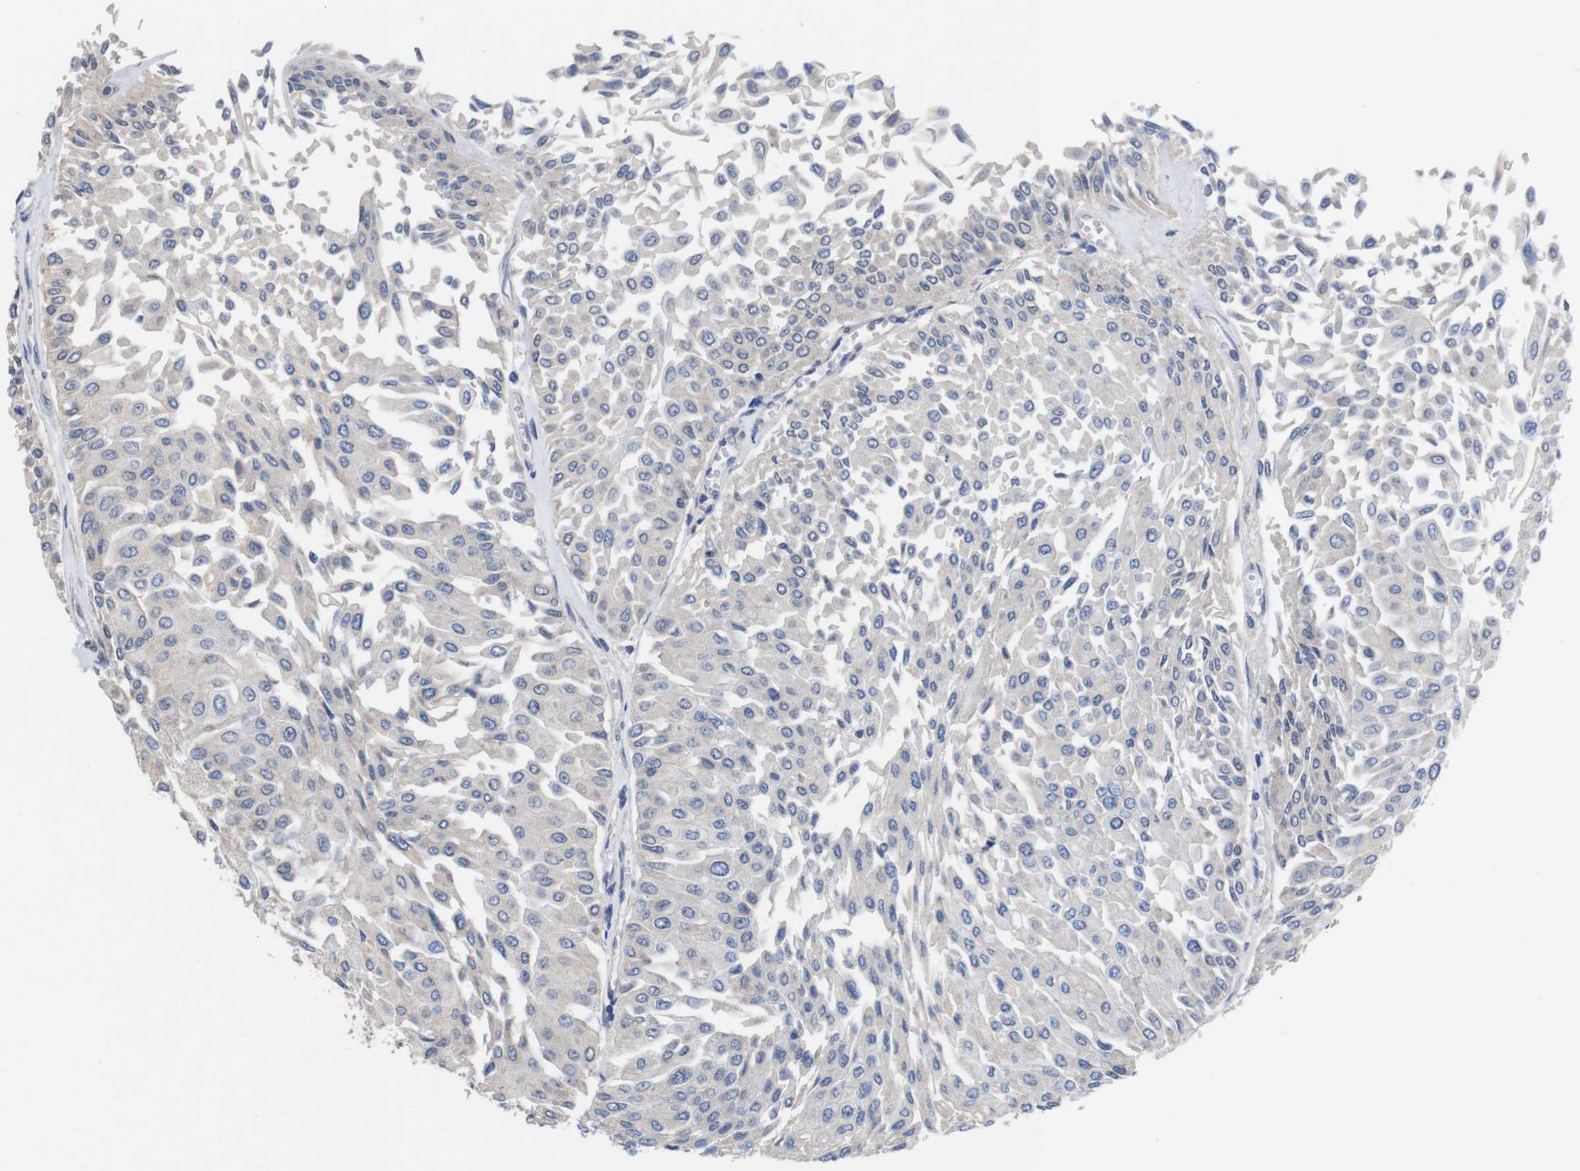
{"staining": {"intensity": "negative", "quantity": "none", "location": "none"}, "tissue": "urothelial cancer", "cell_type": "Tumor cells", "image_type": "cancer", "snomed": [{"axis": "morphology", "description": "Urothelial carcinoma, Low grade"}, {"axis": "topography", "description": "Urinary bladder"}], "caption": "Human urothelial cancer stained for a protein using IHC shows no positivity in tumor cells.", "gene": "USH1C", "patient": {"sex": "male", "age": 67}}